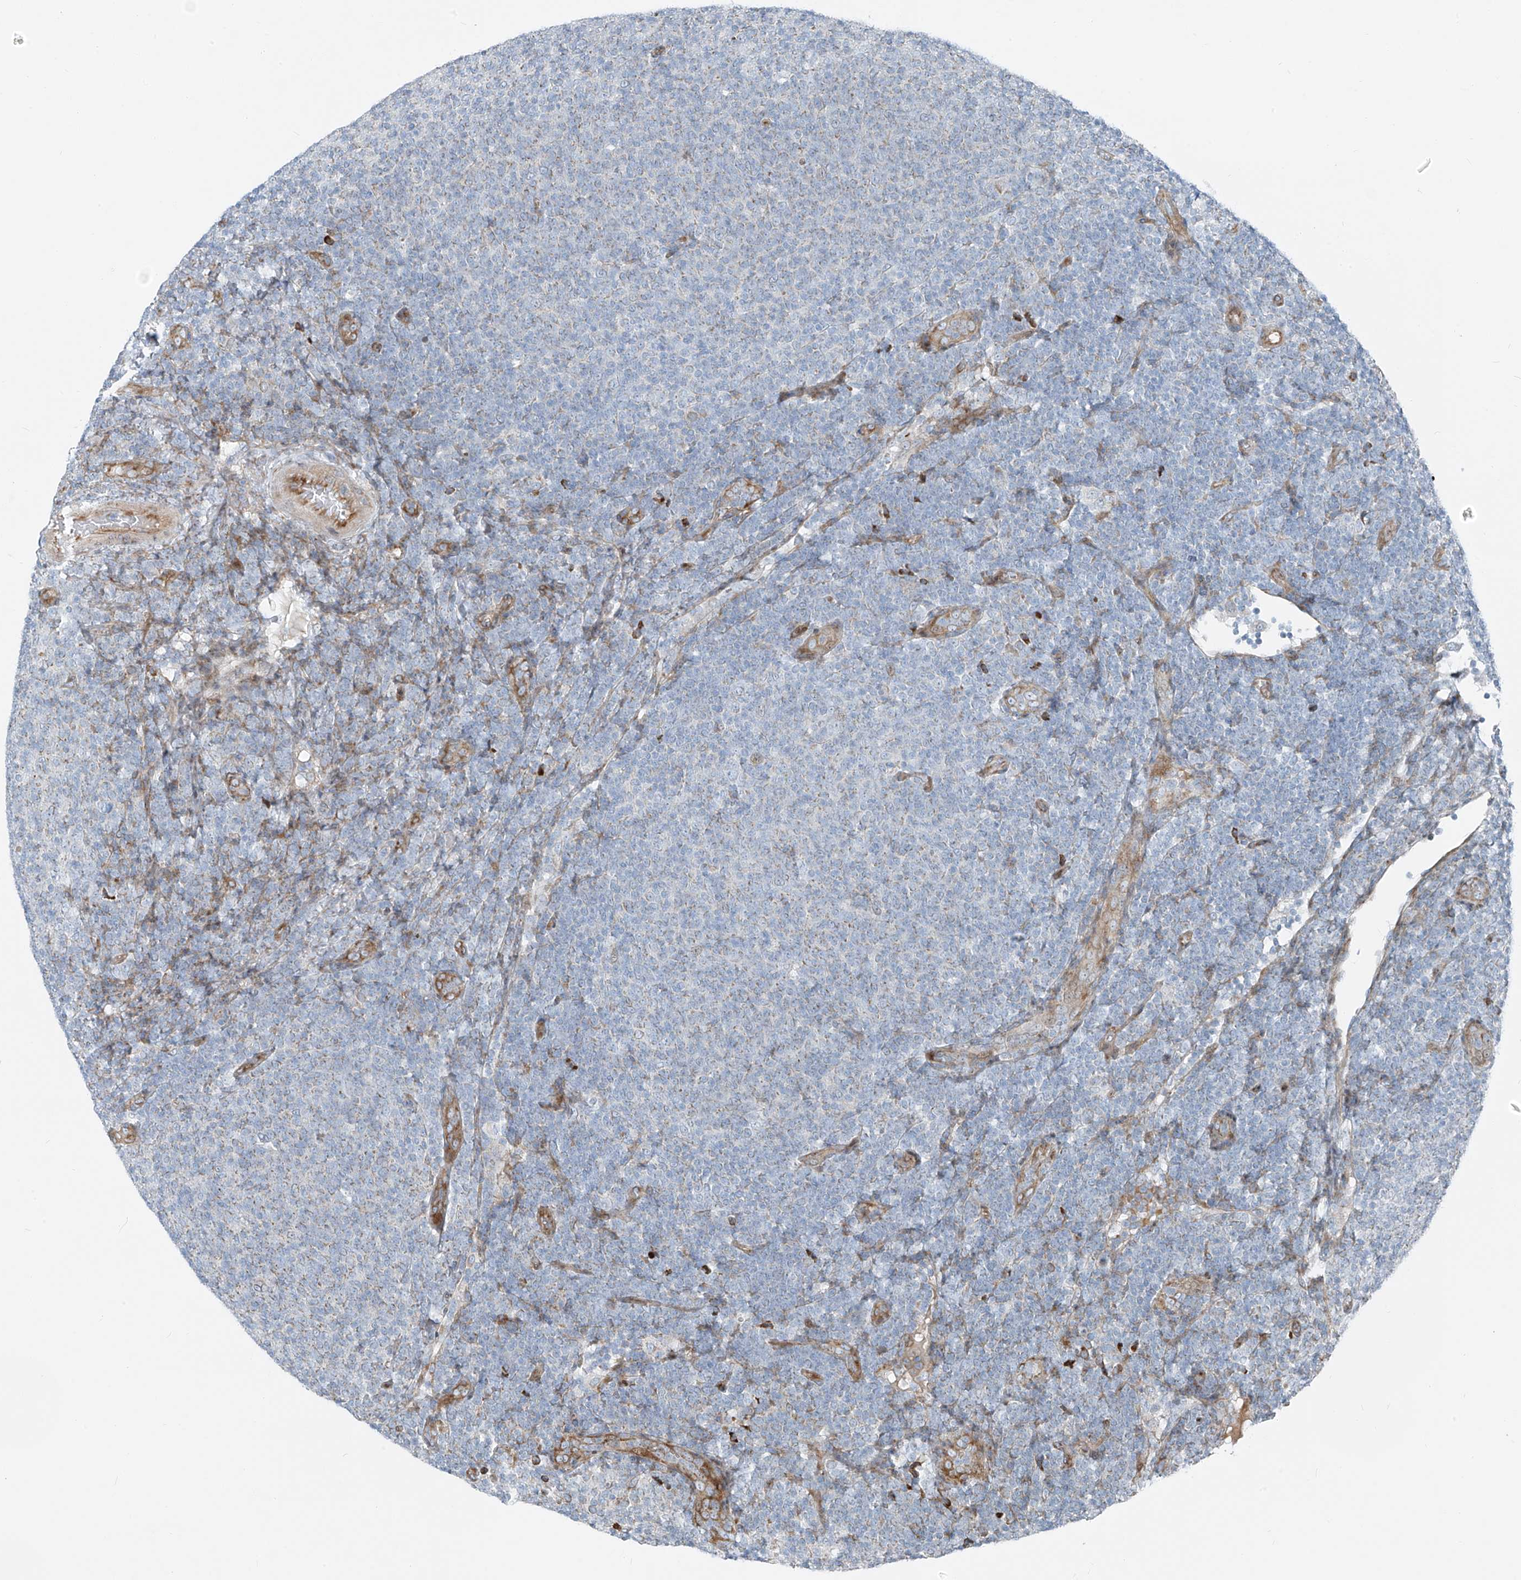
{"staining": {"intensity": "negative", "quantity": "none", "location": "none"}, "tissue": "lymphoma", "cell_type": "Tumor cells", "image_type": "cancer", "snomed": [{"axis": "morphology", "description": "Malignant lymphoma, non-Hodgkin's type, Low grade"}, {"axis": "topography", "description": "Lymph node"}], "caption": "Protein analysis of malignant lymphoma, non-Hodgkin's type (low-grade) displays no significant expression in tumor cells.", "gene": "HIC2", "patient": {"sex": "male", "age": 66}}